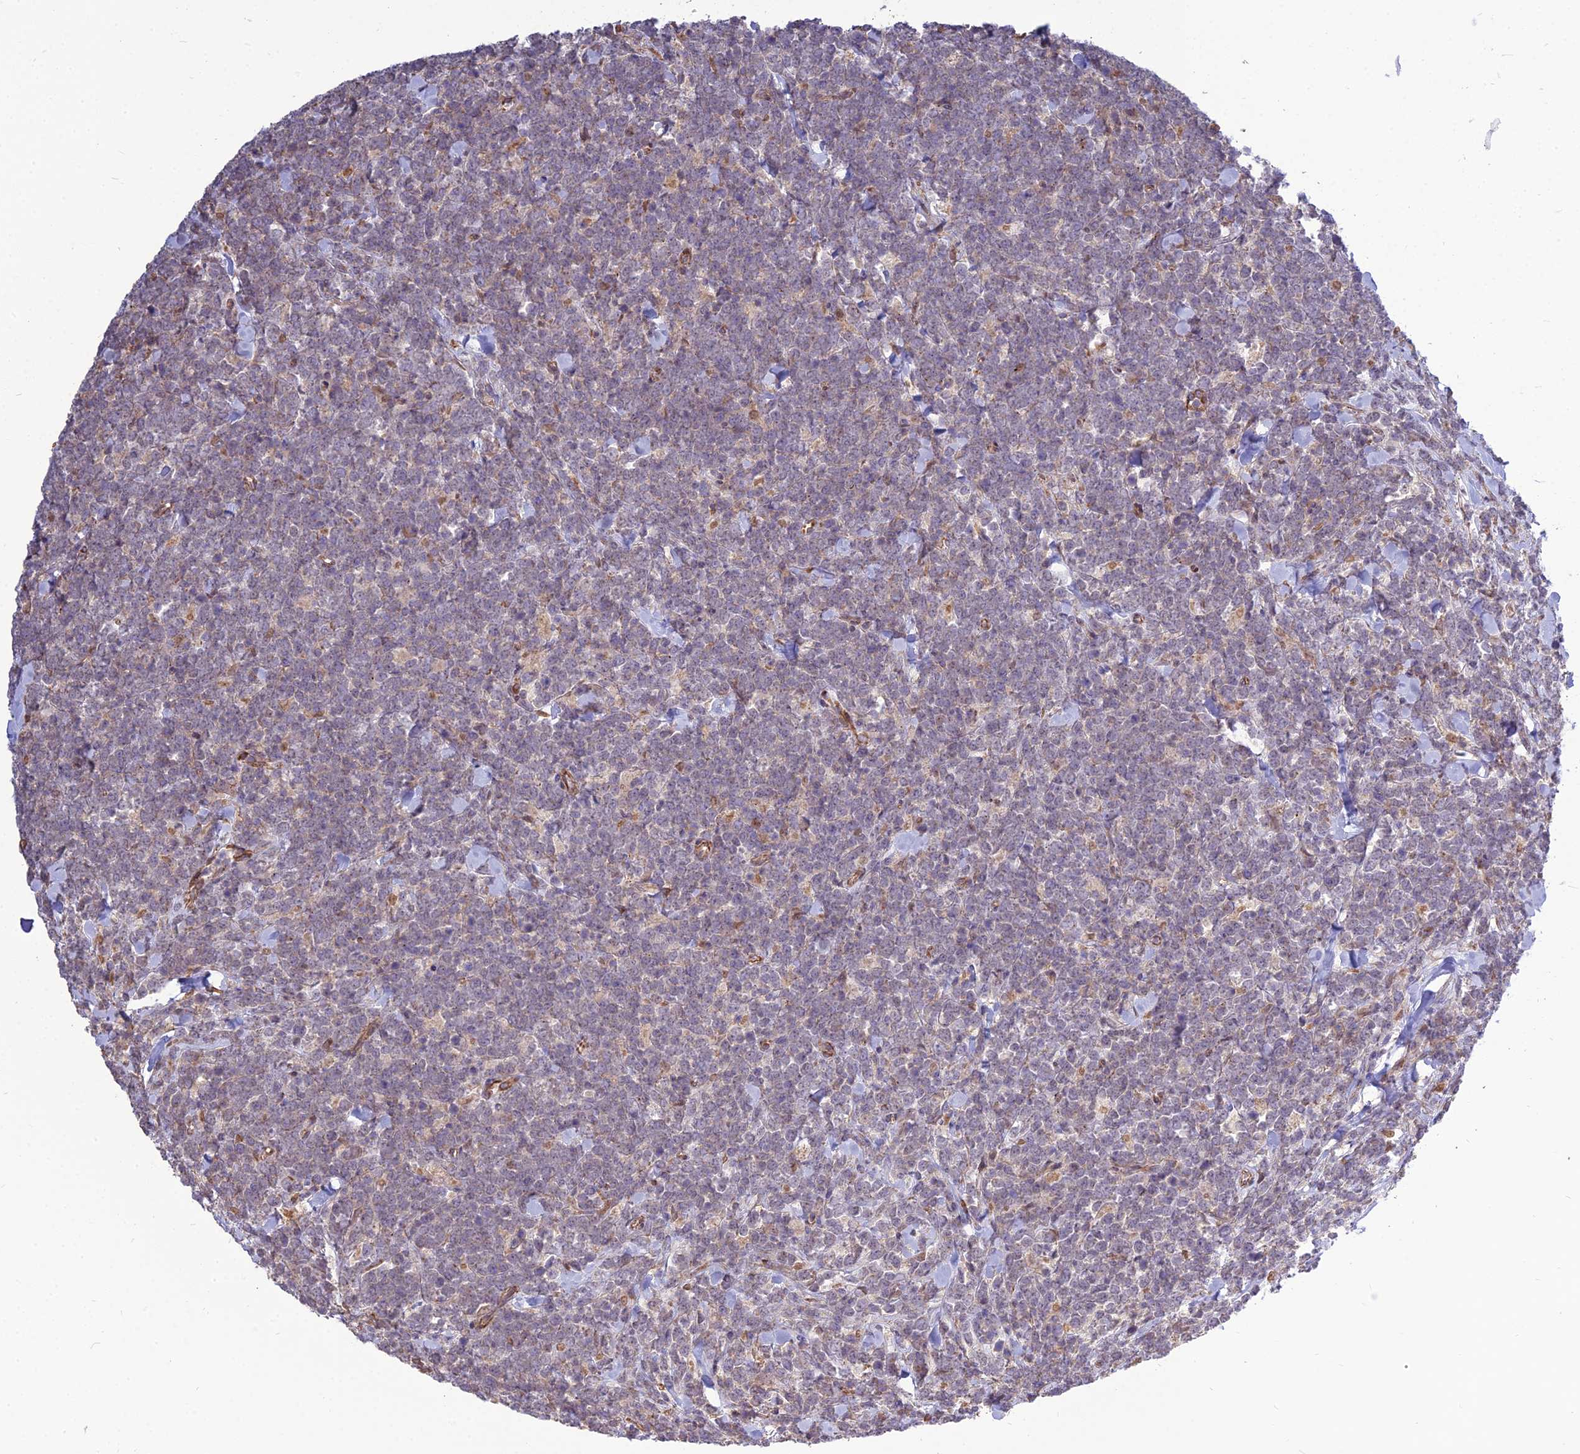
{"staining": {"intensity": "negative", "quantity": "none", "location": "none"}, "tissue": "lymphoma", "cell_type": "Tumor cells", "image_type": "cancer", "snomed": [{"axis": "morphology", "description": "Malignant lymphoma, non-Hodgkin's type, High grade"}, {"axis": "topography", "description": "Small intestine"}], "caption": "A high-resolution histopathology image shows immunohistochemistry (IHC) staining of malignant lymphoma, non-Hodgkin's type (high-grade), which displays no significant expression in tumor cells.", "gene": "TSPYL2", "patient": {"sex": "male", "age": 8}}